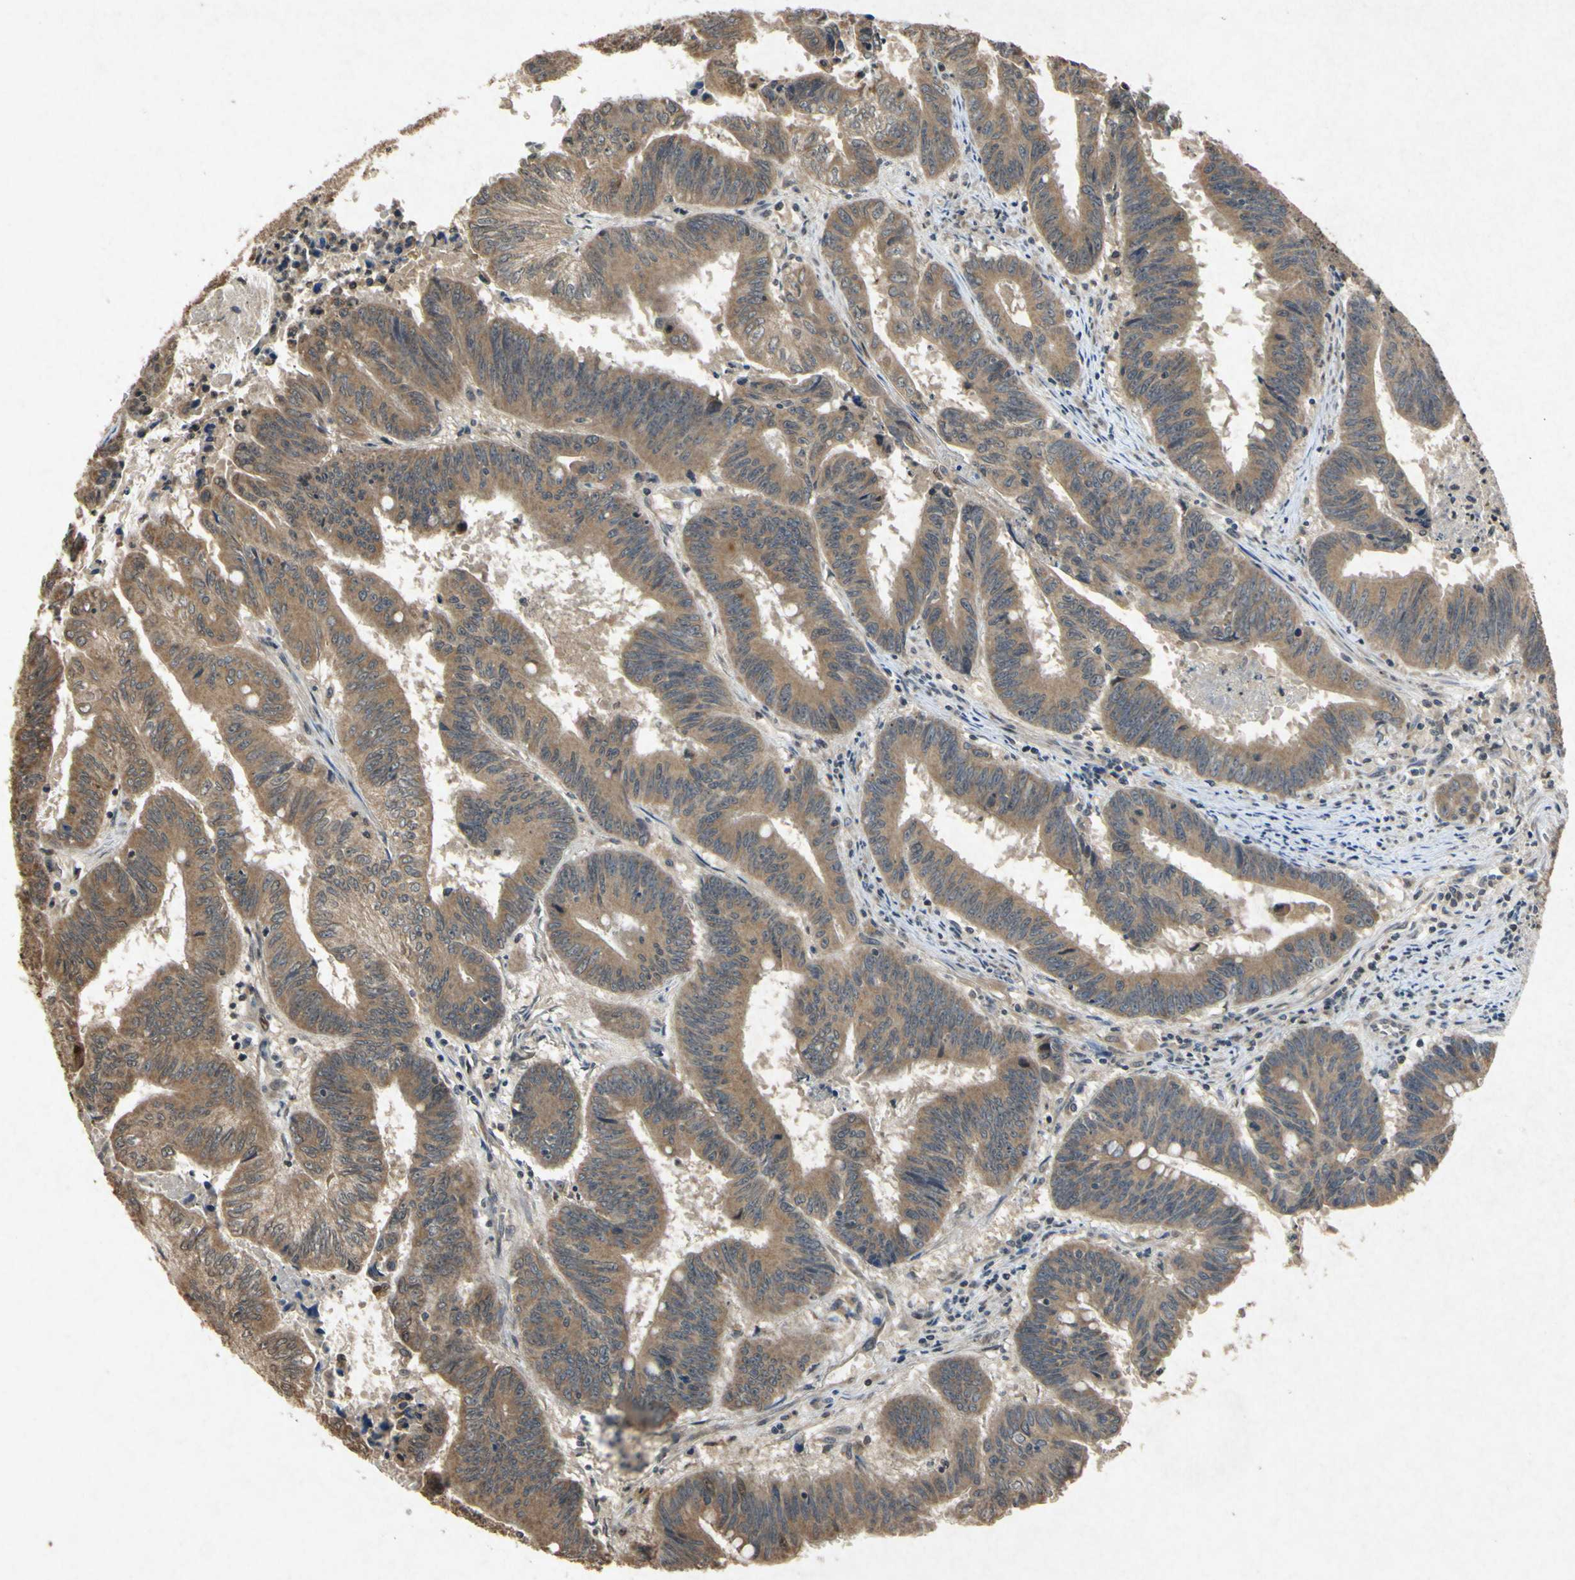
{"staining": {"intensity": "moderate", "quantity": ">75%", "location": "cytoplasmic/membranous"}, "tissue": "colorectal cancer", "cell_type": "Tumor cells", "image_type": "cancer", "snomed": [{"axis": "morphology", "description": "Adenocarcinoma, NOS"}, {"axis": "topography", "description": "Colon"}], "caption": "Protein expression analysis of human adenocarcinoma (colorectal) reveals moderate cytoplasmic/membranous expression in approximately >75% of tumor cells. Nuclei are stained in blue.", "gene": "ATP6V1H", "patient": {"sex": "male", "age": 45}}